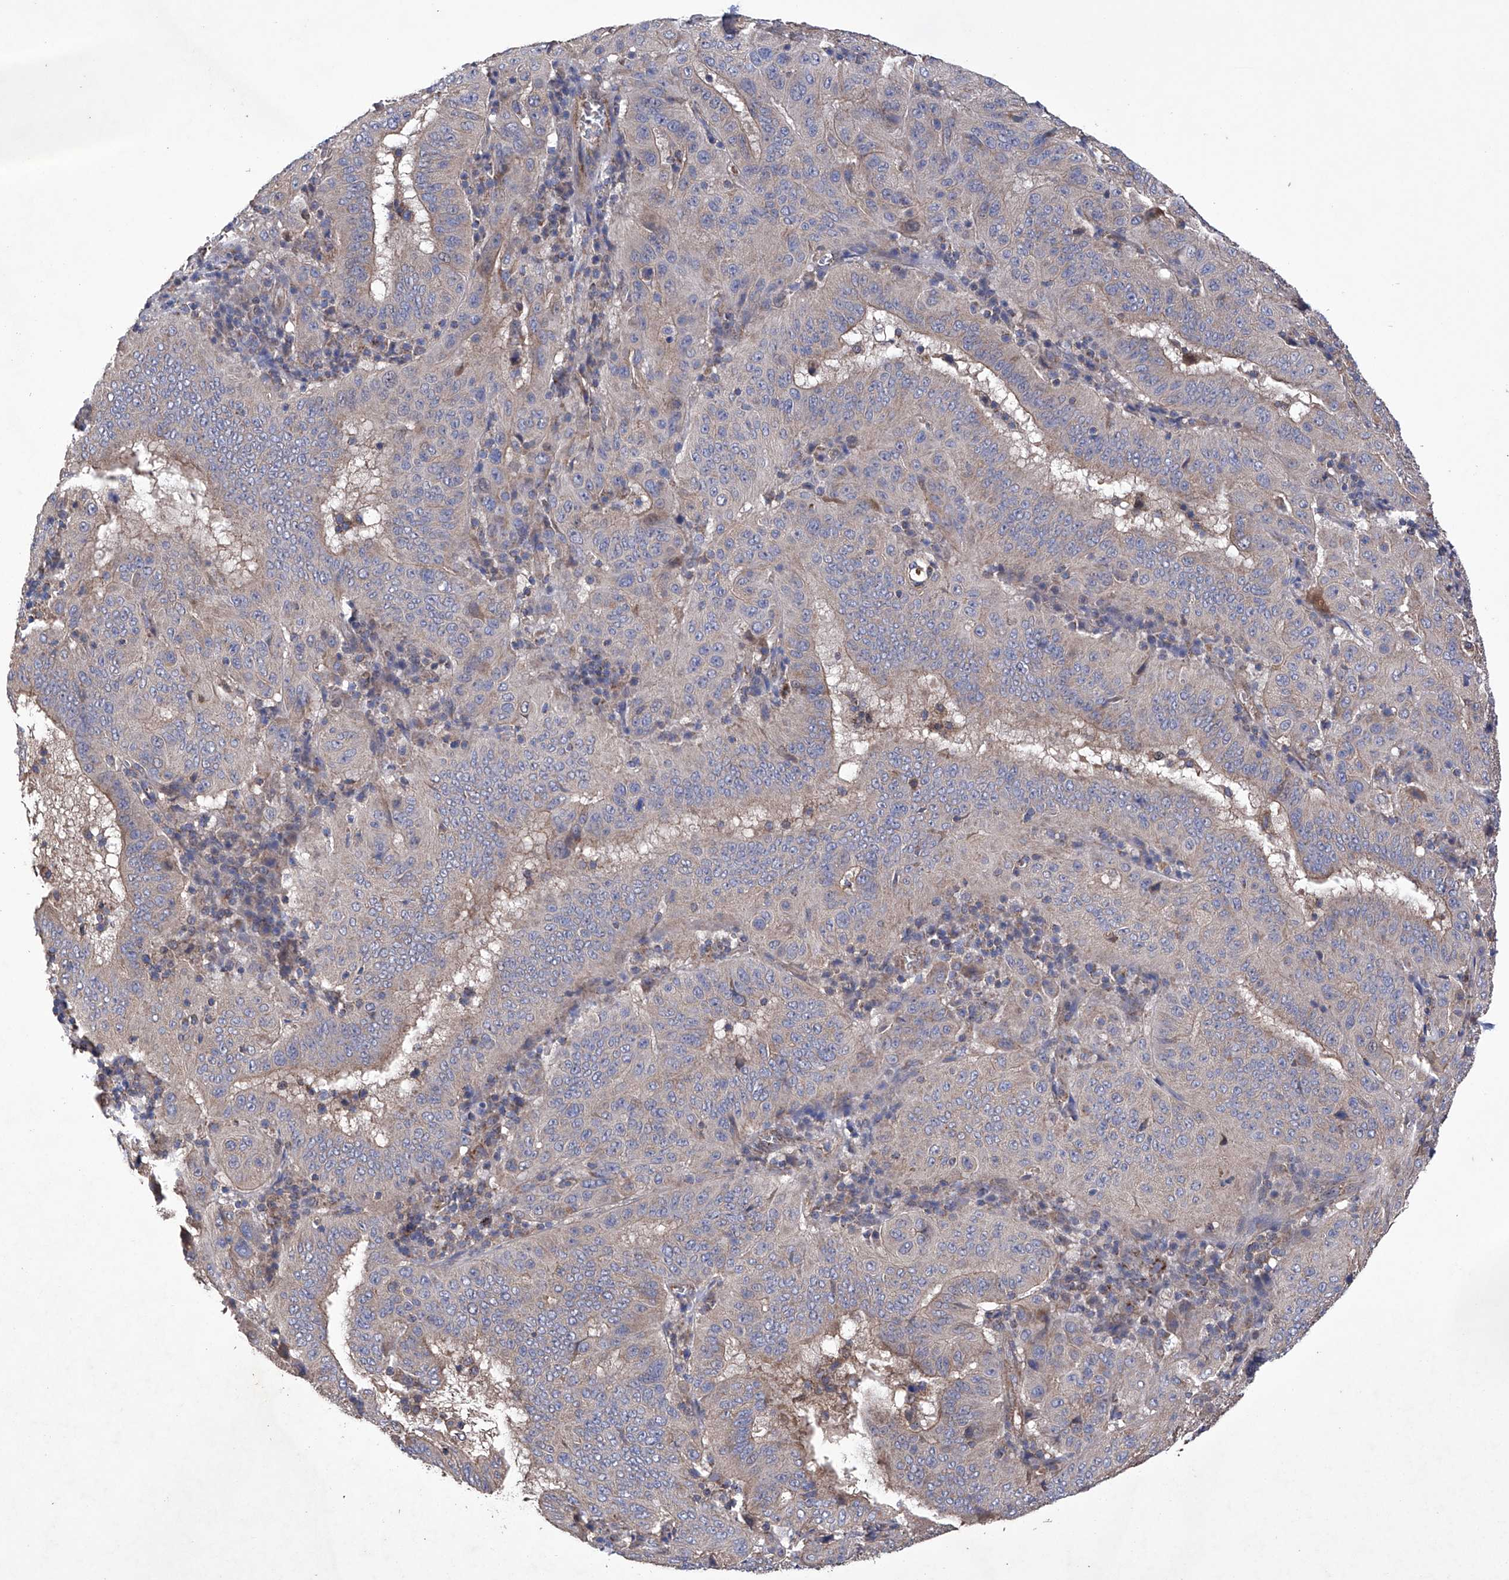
{"staining": {"intensity": "weak", "quantity": "25%-75%", "location": "cytoplasmic/membranous"}, "tissue": "pancreatic cancer", "cell_type": "Tumor cells", "image_type": "cancer", "snomed": [{"axis": "morphology", "description": "Adenocarcinoma, NOS"}, {"axis": "topography", "description": "Pancreas"}], "caption": "A high-resolution histopathology image shows IHC staining of pancreatic cancer, which reveals weak cytoplasmic/membranous staining in about 25%-75% of tumor cells.", "gene": "EFCAB2", "patient": {"sex": "male", "age": 63}}